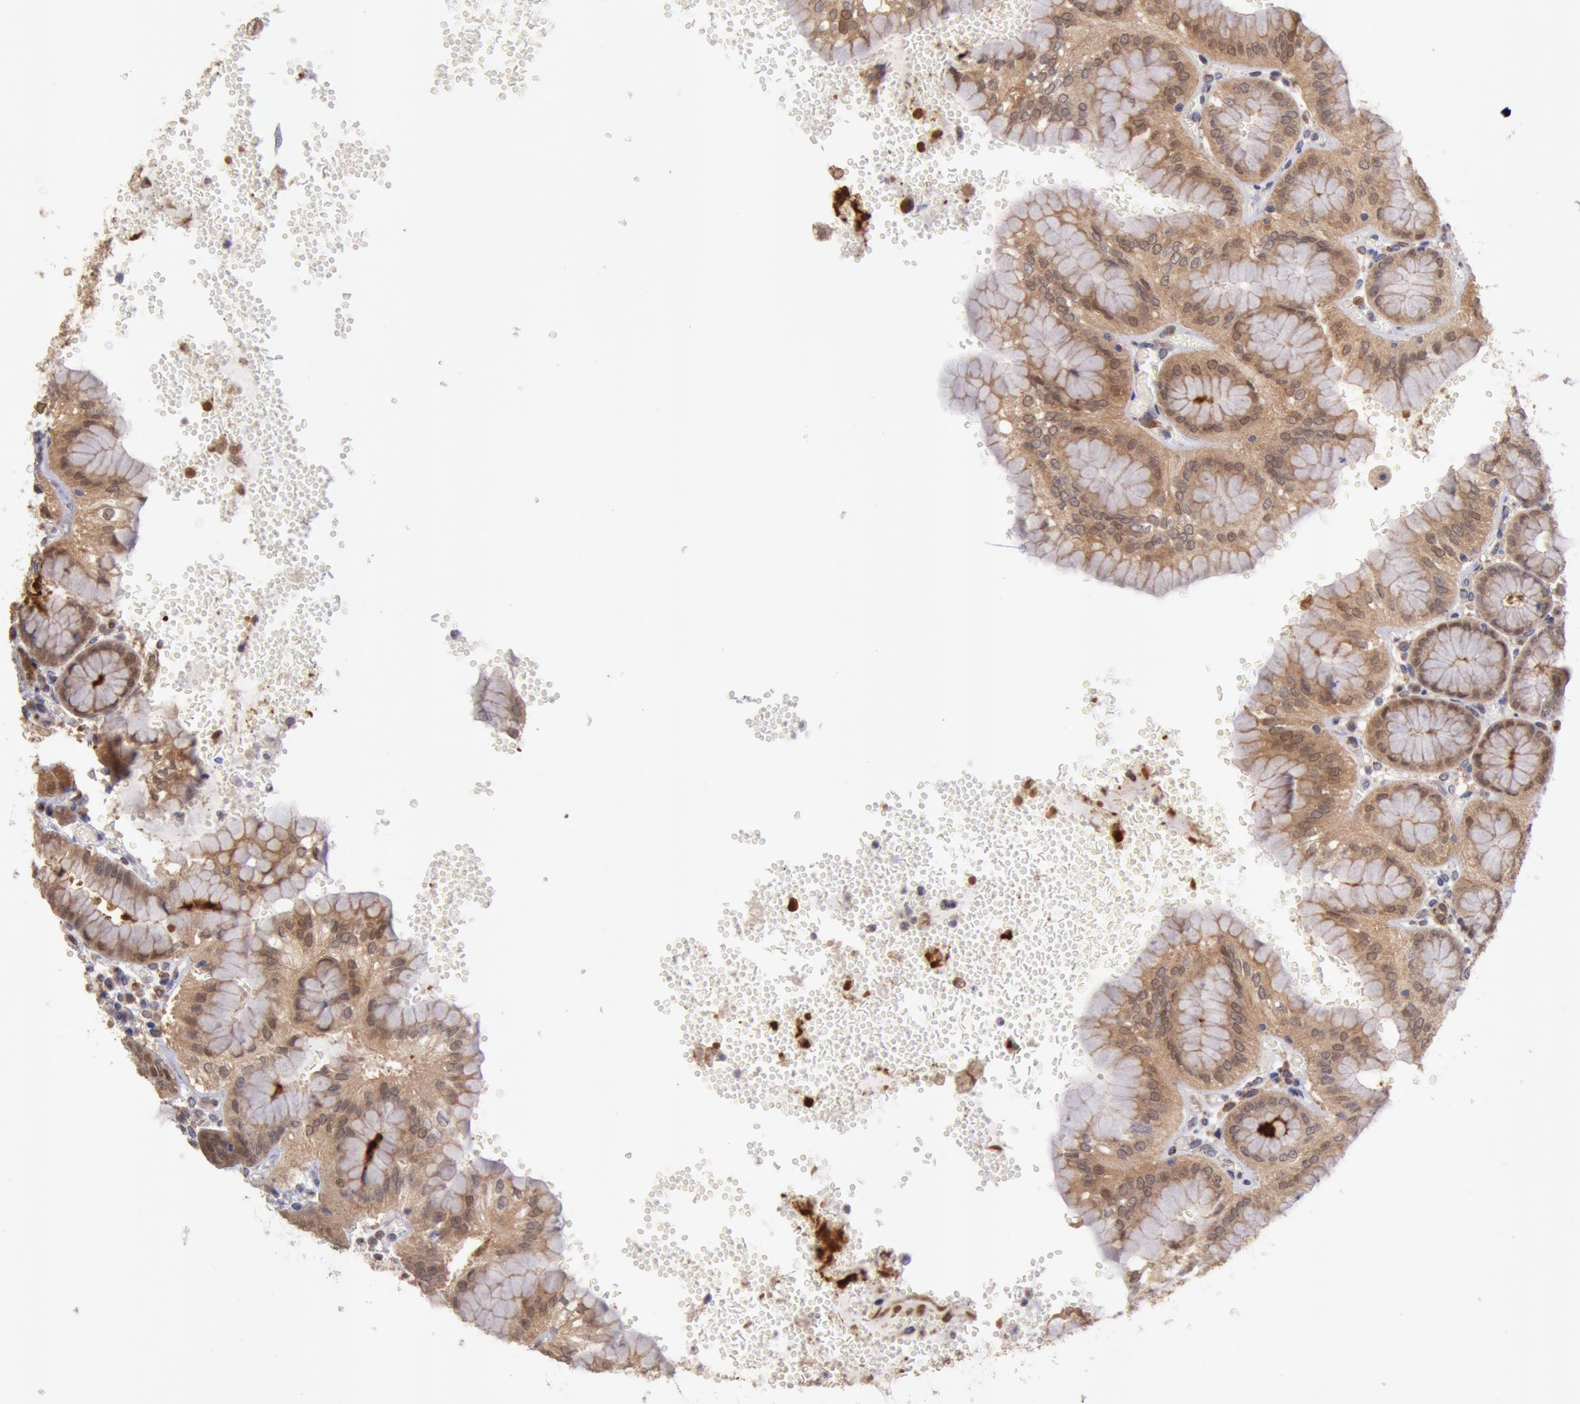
{"staining": {"intensity": "moderate", "quantity": ">75%", "location": "cytoplasmic/membranous,nuclear"}, "tissue": "stomach", "cell_type": "Glandular cells", "image_type": "normal", "snomed": [{"axis": "morphology", "description": "Normal tissue, NOS"}, {"axis": "topography", "description": "Stomach, upper"}, {"axis": "topography", "description": "Stomach"}], "caption": "Protein staining displays moderate cytoplasmic/membranous,nuclear expression in about >75% of glandular cells in unremarkable stomach.", "gene": "COMT", "patient": {"sex": "male", "age": 76}}